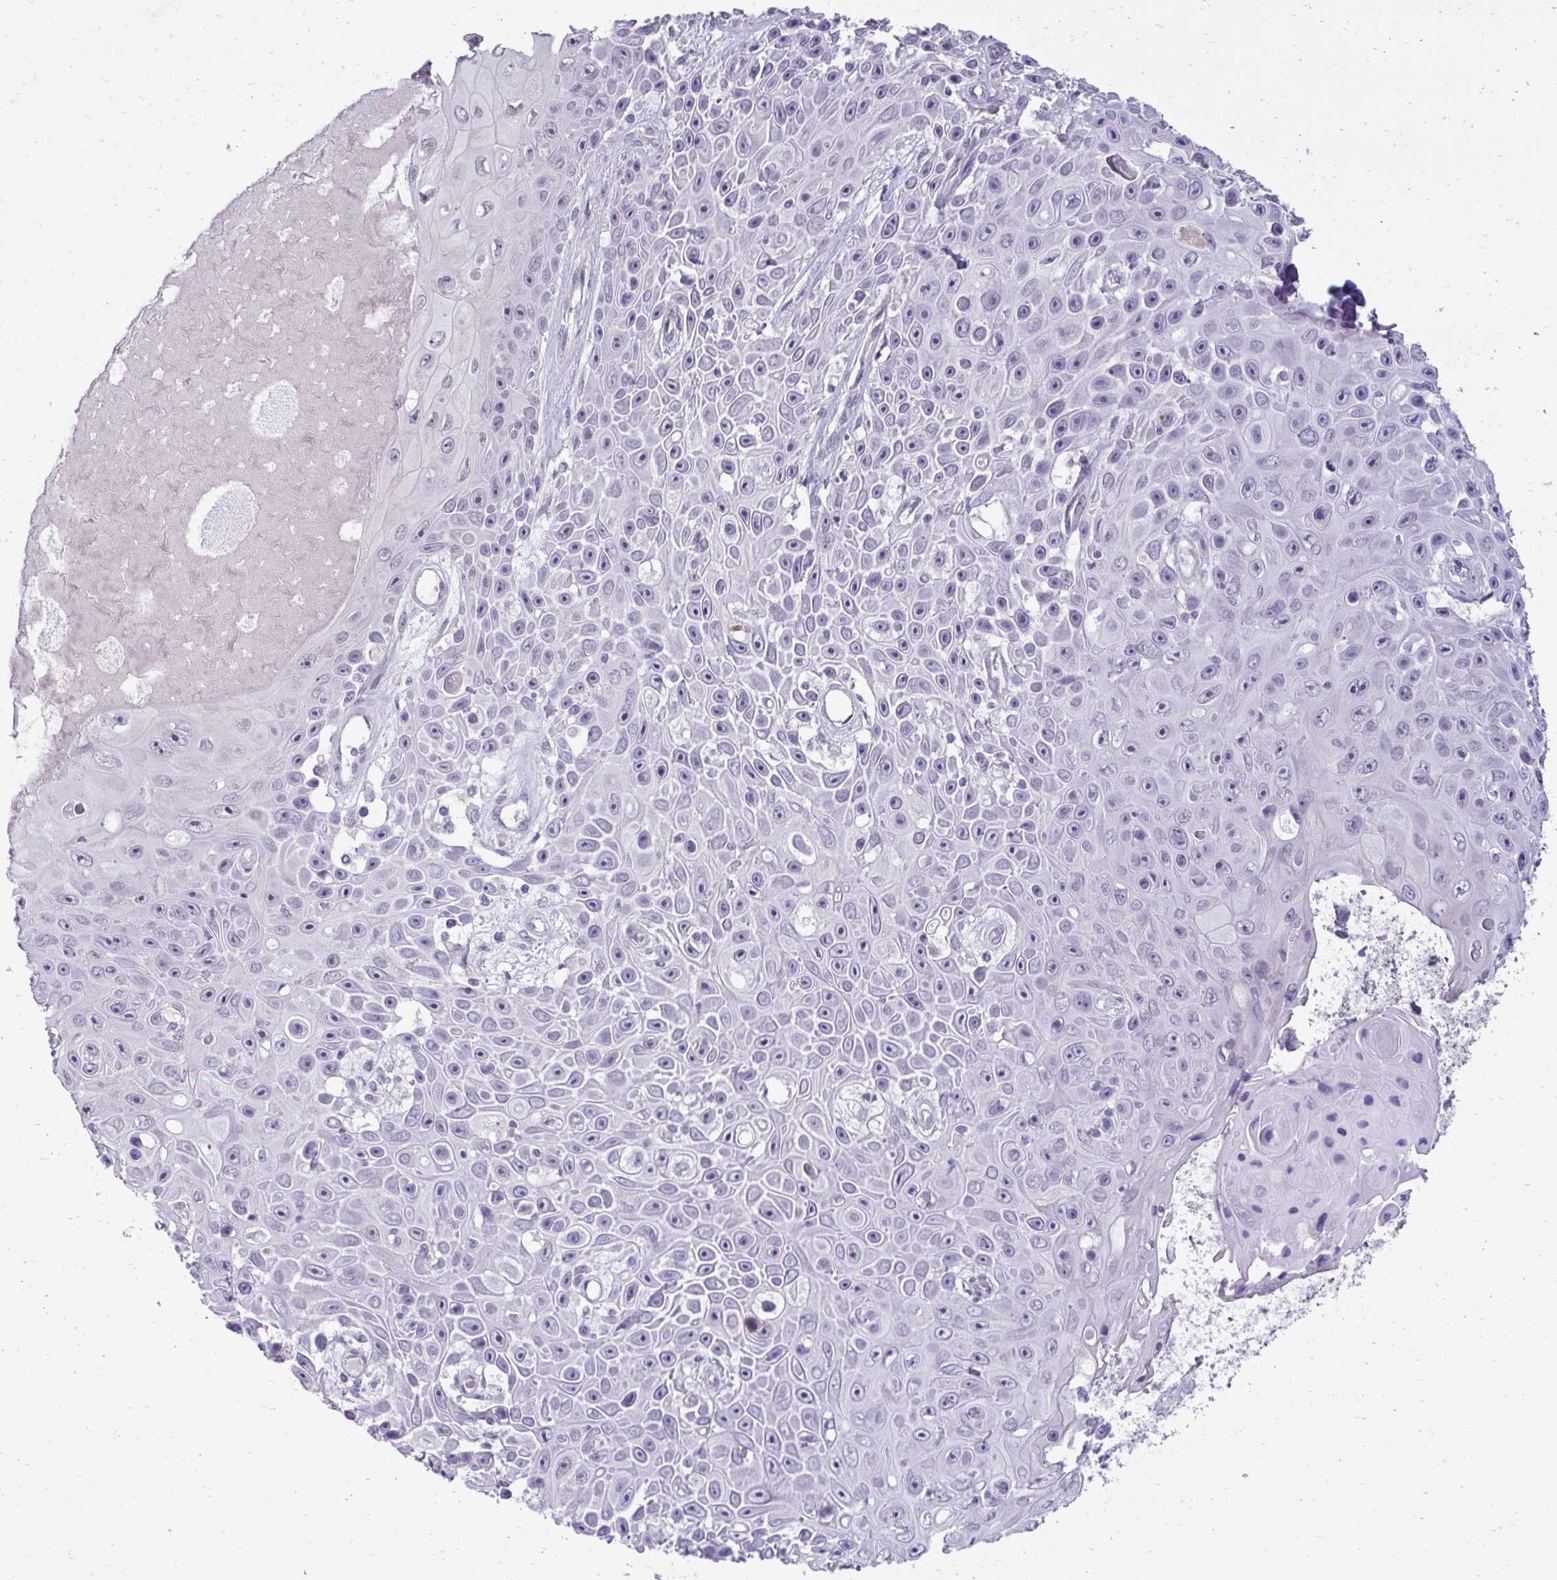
{"staining": {"intensity": "negative", "quantity": "none", "location": "none"}, "tissue": "skin cancer", "cell_type": "Tumor cells", "image_type": "cancer", "snomed": [{"axis": "morphology", "description": "Squamous cell carcinoma, NOS"}, {"axis": "topography", "description": "Skin"}], "caption": "Tumor cells show no significant protein positivity in skin squamous cell carcinoma.", "gene": "SLC30A3", "patient": {"sex": "male", "age": 82}}